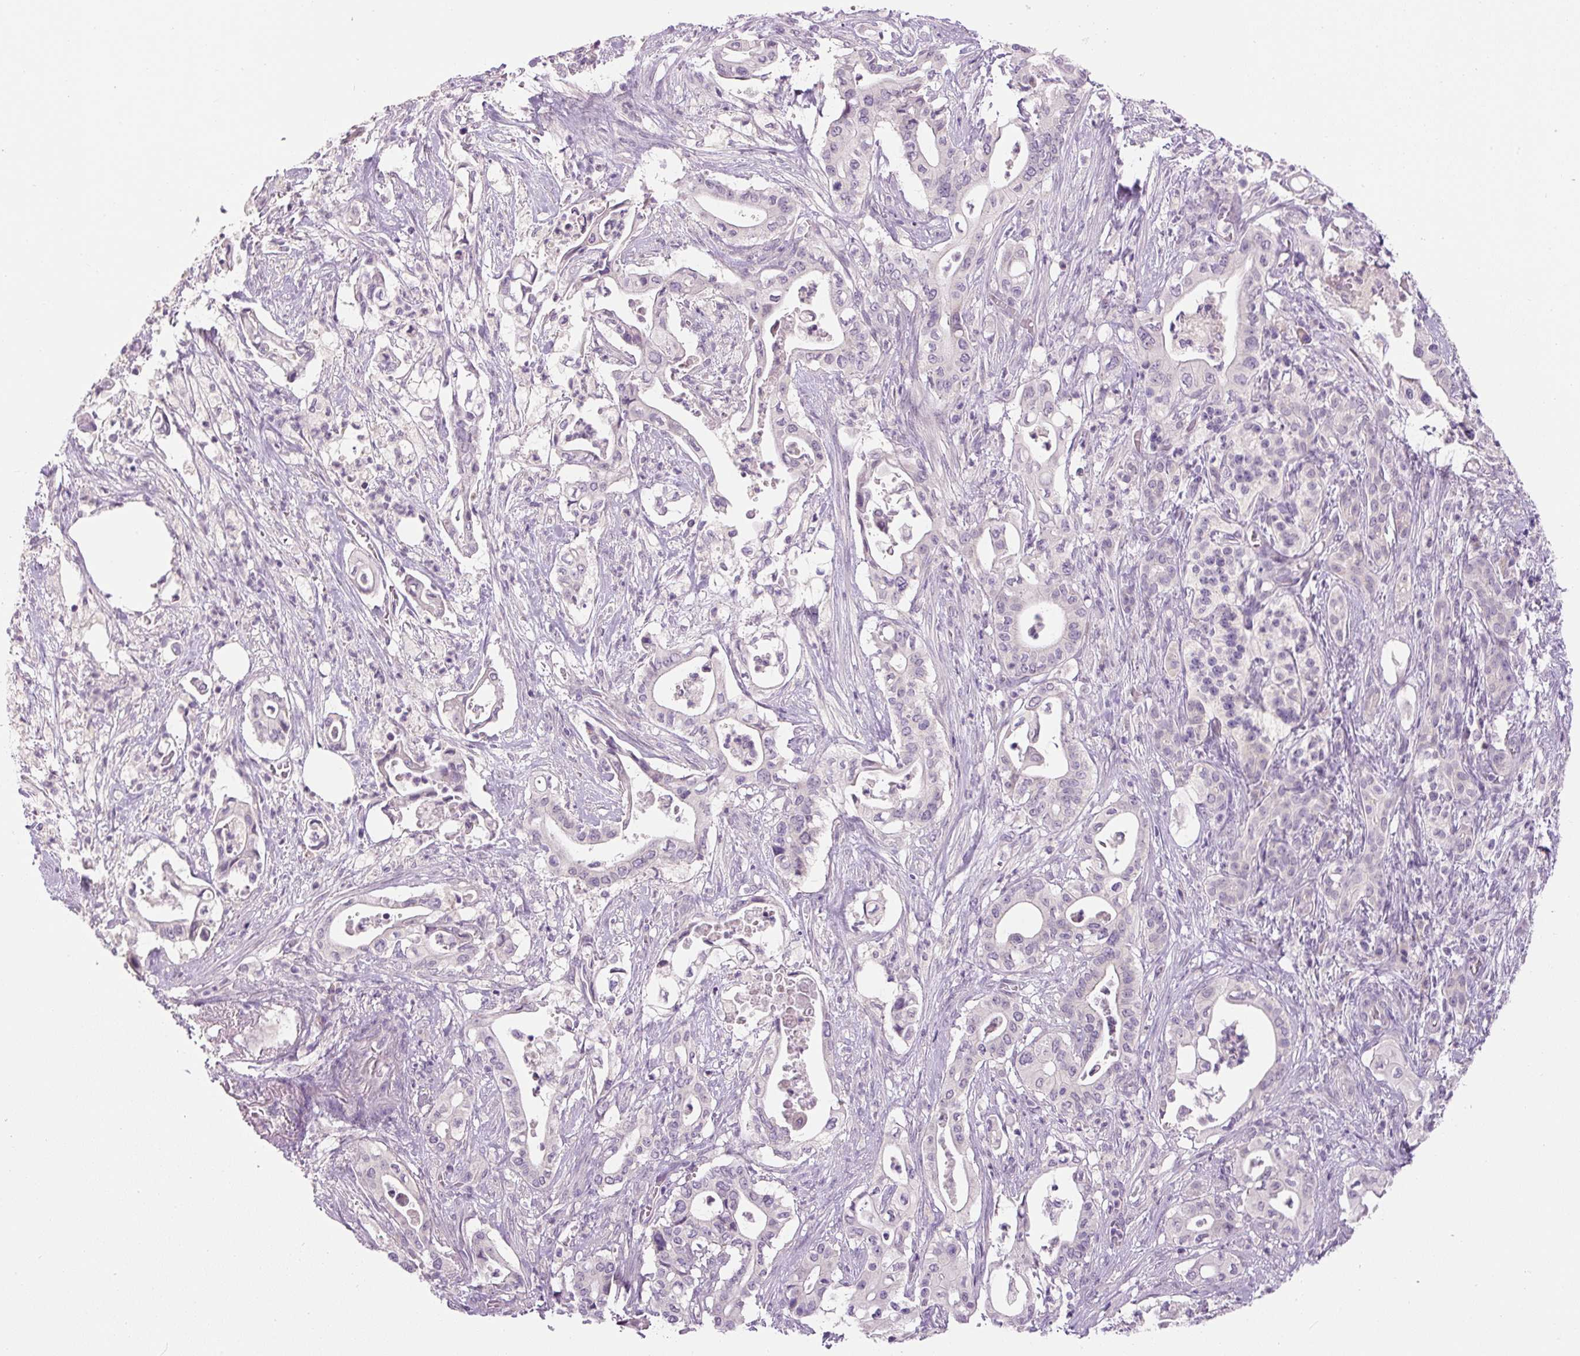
{"staining": {"intensity": "negative", "quantity": "none", "location": "none"}, "tissue": "pancreatic cancer", "cell_type": "Tumor cells", "image_type": "cancer", "snomed": [{"axis": "morphology", "description": "Adenocarcinoma, NOS"}, {"axis": "topography", "description": "Pancreas"}], "caption": "Immunohistochemical staining of human adenocarcinoma (pancreatic) exhibits no significant expression in tumor cells.", "gene": "FABP7", "patient": {"sex": "female", "age": 77}}